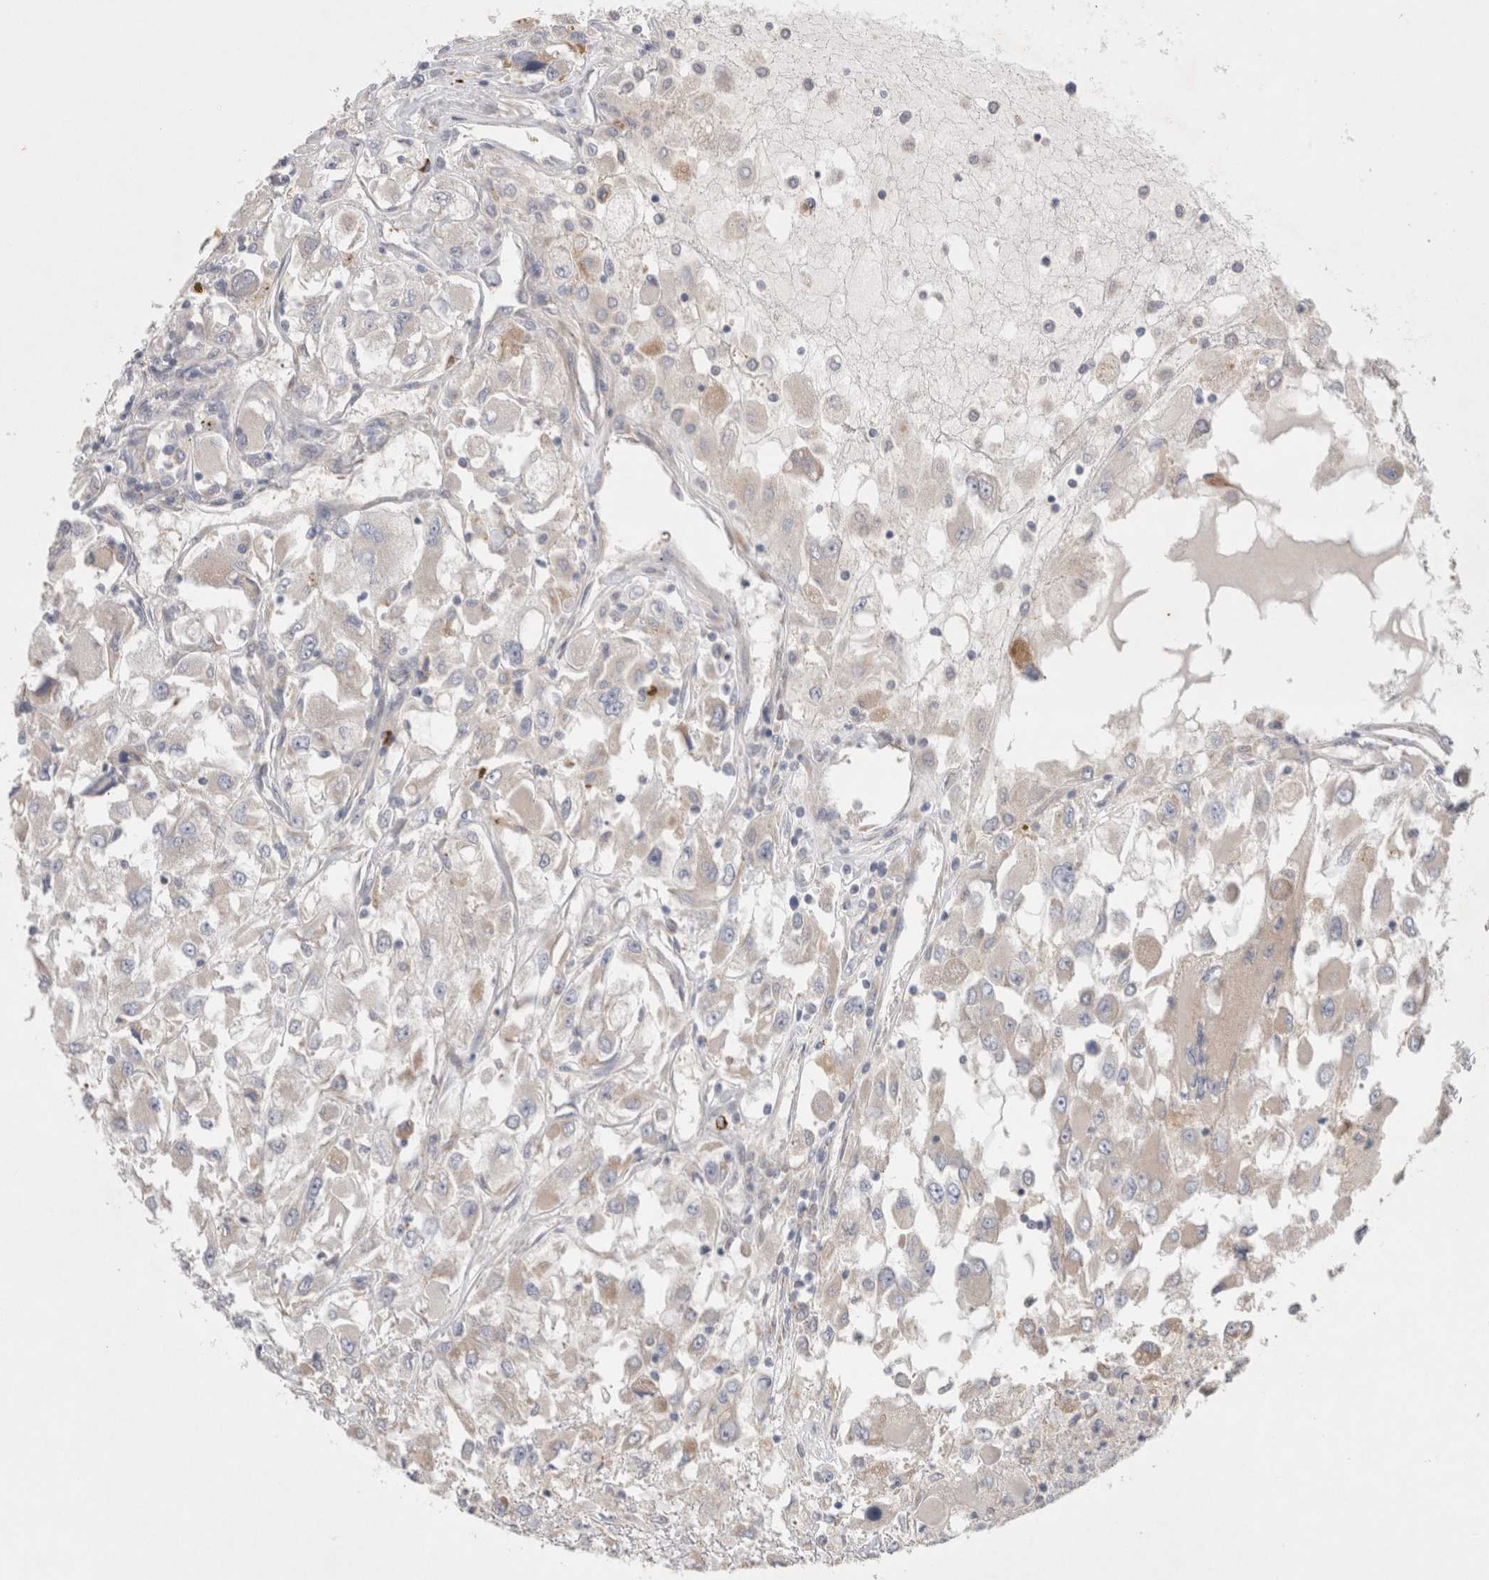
{"staining": {"intensity": "strong", "quantity": "25%-75%", "location": "cytoplasmic/membranous"}, "tissue": "renal cancer", "cell_type": "Tumor cells", "image_type": "cancer", "snomed": [{"axis": "morphology", "description": "Adenocarcinoma, NOS"}, {"axis": "topography", "description": "Kidney"}], "caption": "A histopathology image of human renal cancer (adenocarcinoma) stained for a protein reveals strong cytoplasmic/membranous brown staining in tumor cells. (brown staining indicates protein expression, while blue staining denotes nuclei).", "gene": "TBC1D16", "patient": {"sex": "female", "age": 52}}